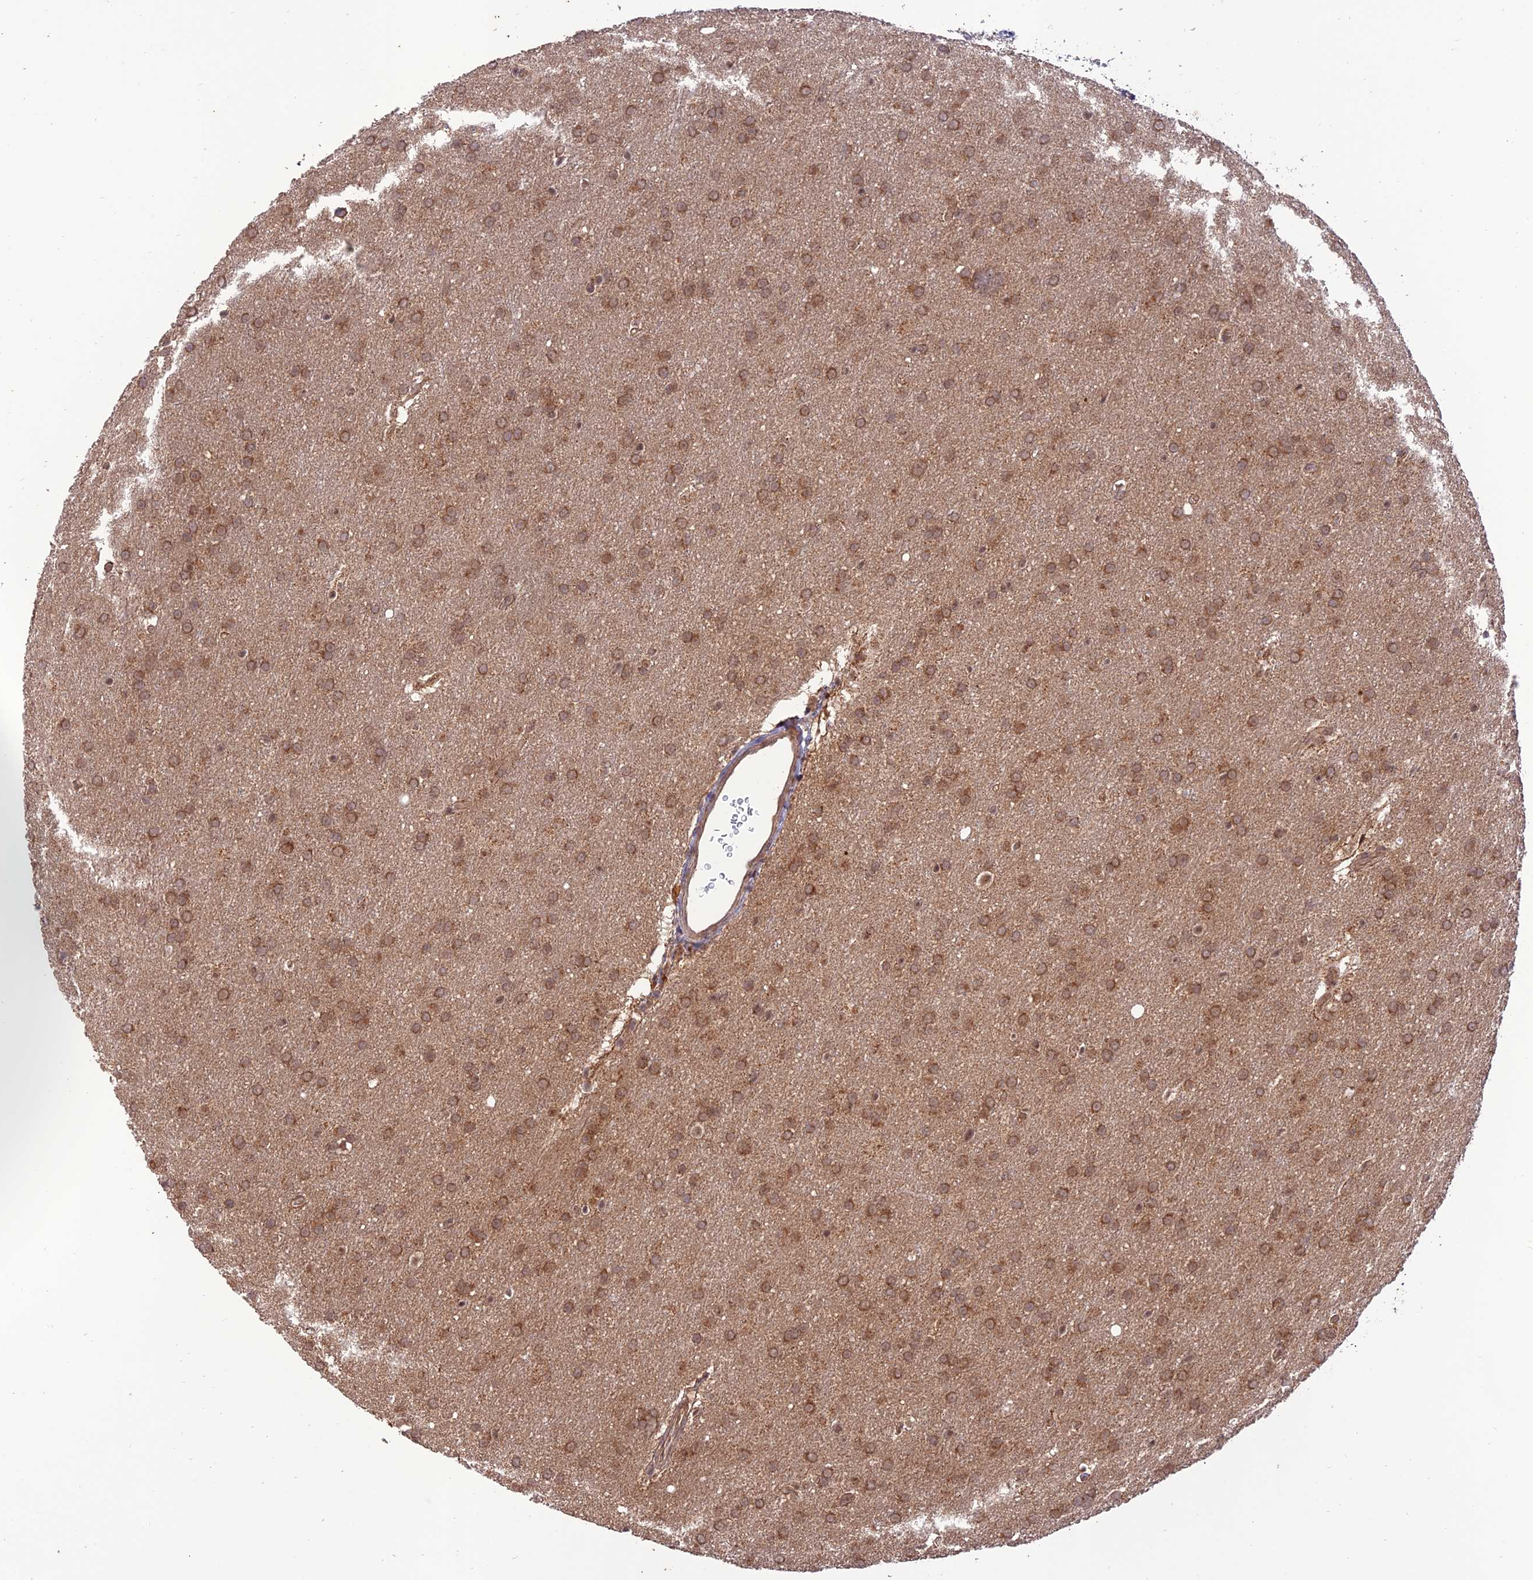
{"staining": {"intensity": "moderate", "quantity": ">75%", "location": "cytoplasmic/membranous"}, "tissue": "glioma", "cell_type": "Tumor cells", "image_type": "cancer", "snomed": [{"axis": "morphology", "description": "Glioma, malignant, Low grade"}, {"axis": "topography", "description": "Brain"}], "caption": "Protein expression analysis of human malignant glioma (low-grade) reveals moderate cytoplasmic/membranous expression in about >75% of tumor cells.", "gene": "REV1", "patient": {"sex": "female", "age": 32}}